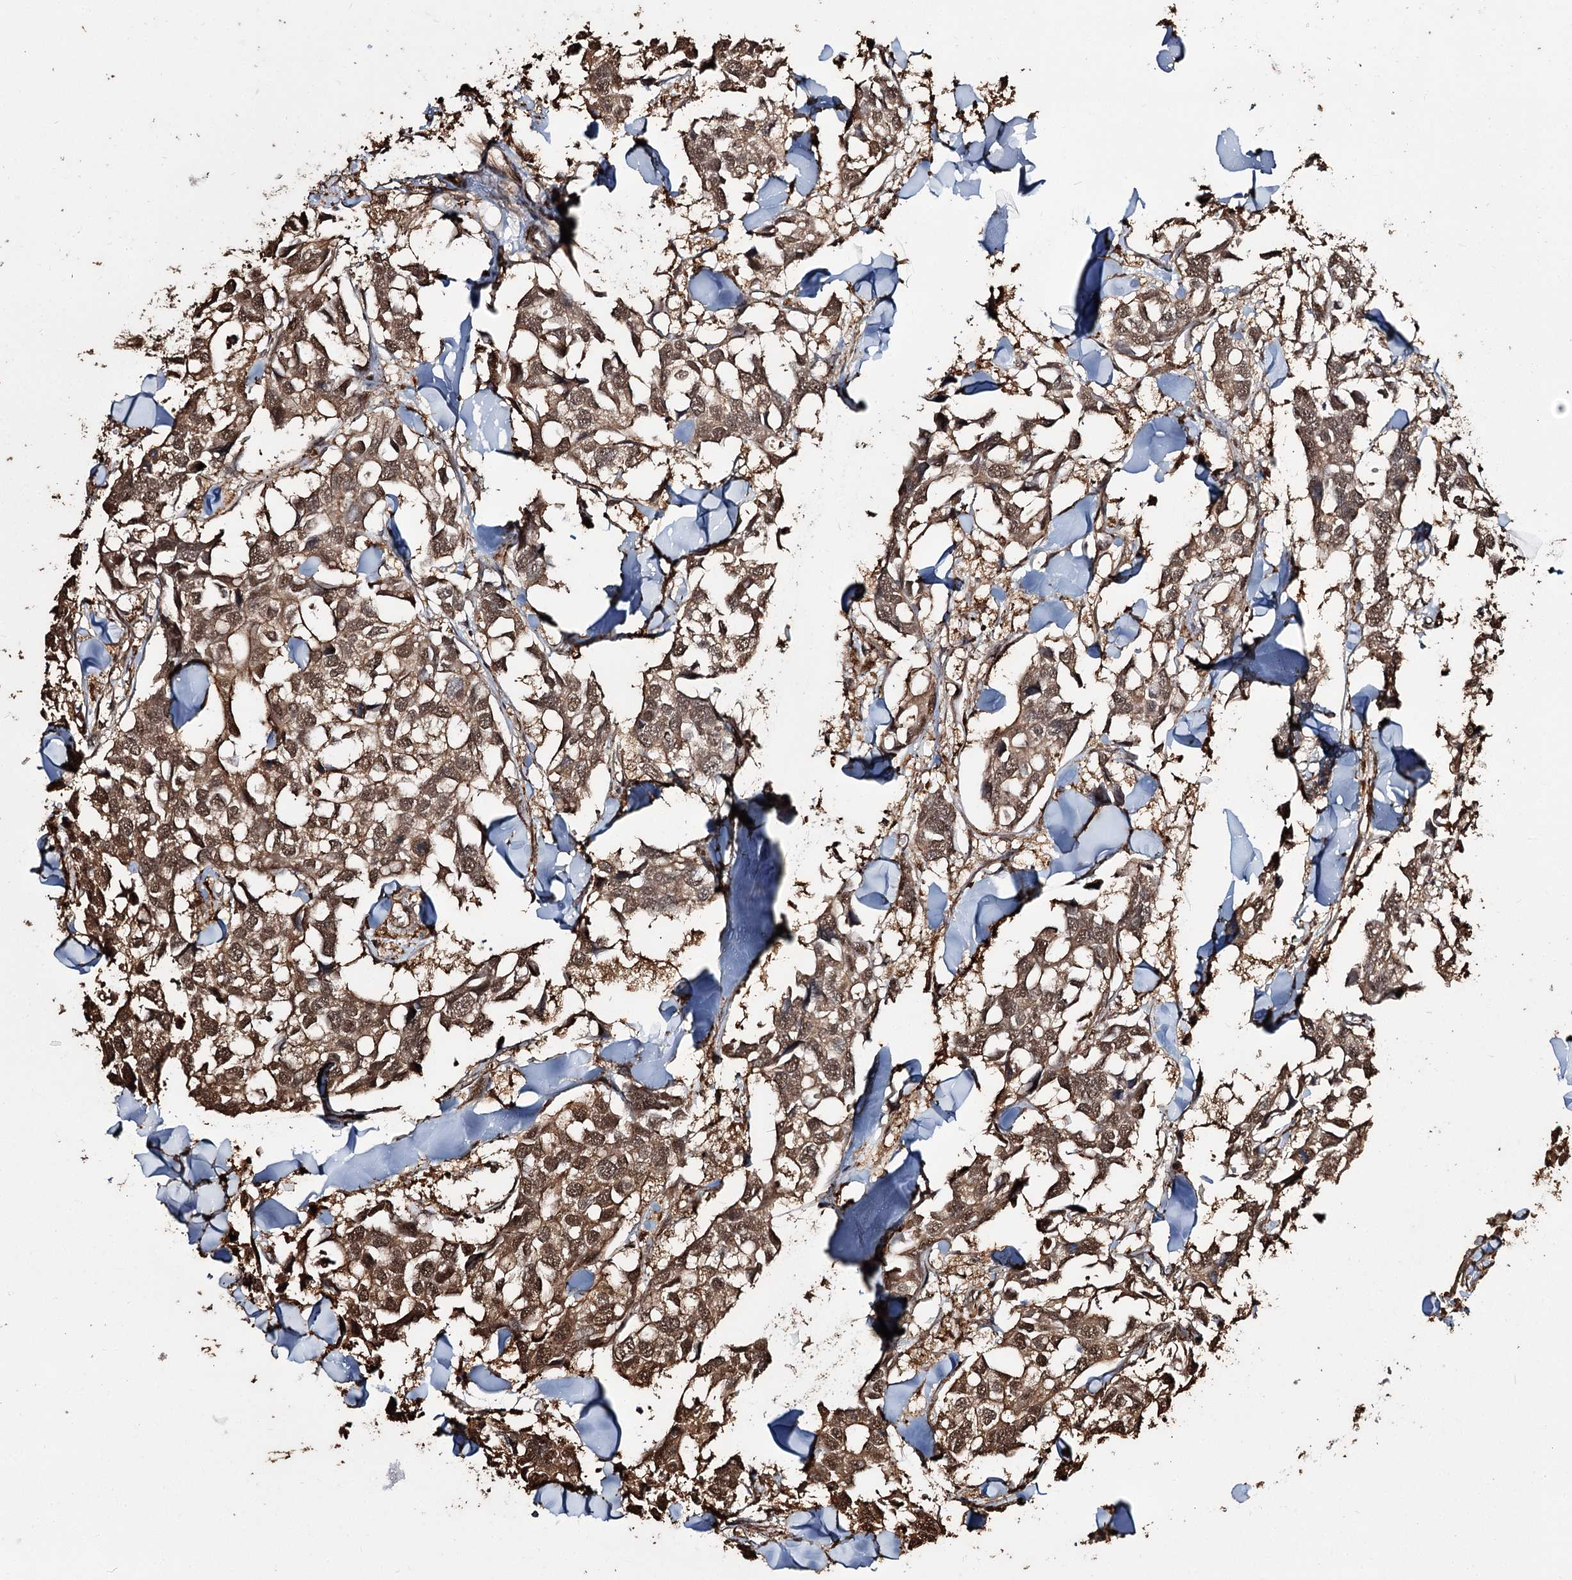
{"staining": {"intensity": "moderate", "quantity": ">75%", "location": "cytoplasmic/membranous,nuclear"}, "tissue": "breast cancer", "cell_type": "Tumor cells", "image_type": "cancer", "snomed": [{"axis": "morphology", "description": "Duct carcinoma"}, {"axis": "topography", "description": "Breast"}], "caption": "This is an image of immunohistochemistry staining of breast cancer (invasive ductal carcinoma), which shows moderate staining in the cytoplasmic/membranous and nuclear of tumor cells.", "gene": "PLCH1", "patient": {"sex": "female", "age": 83}}